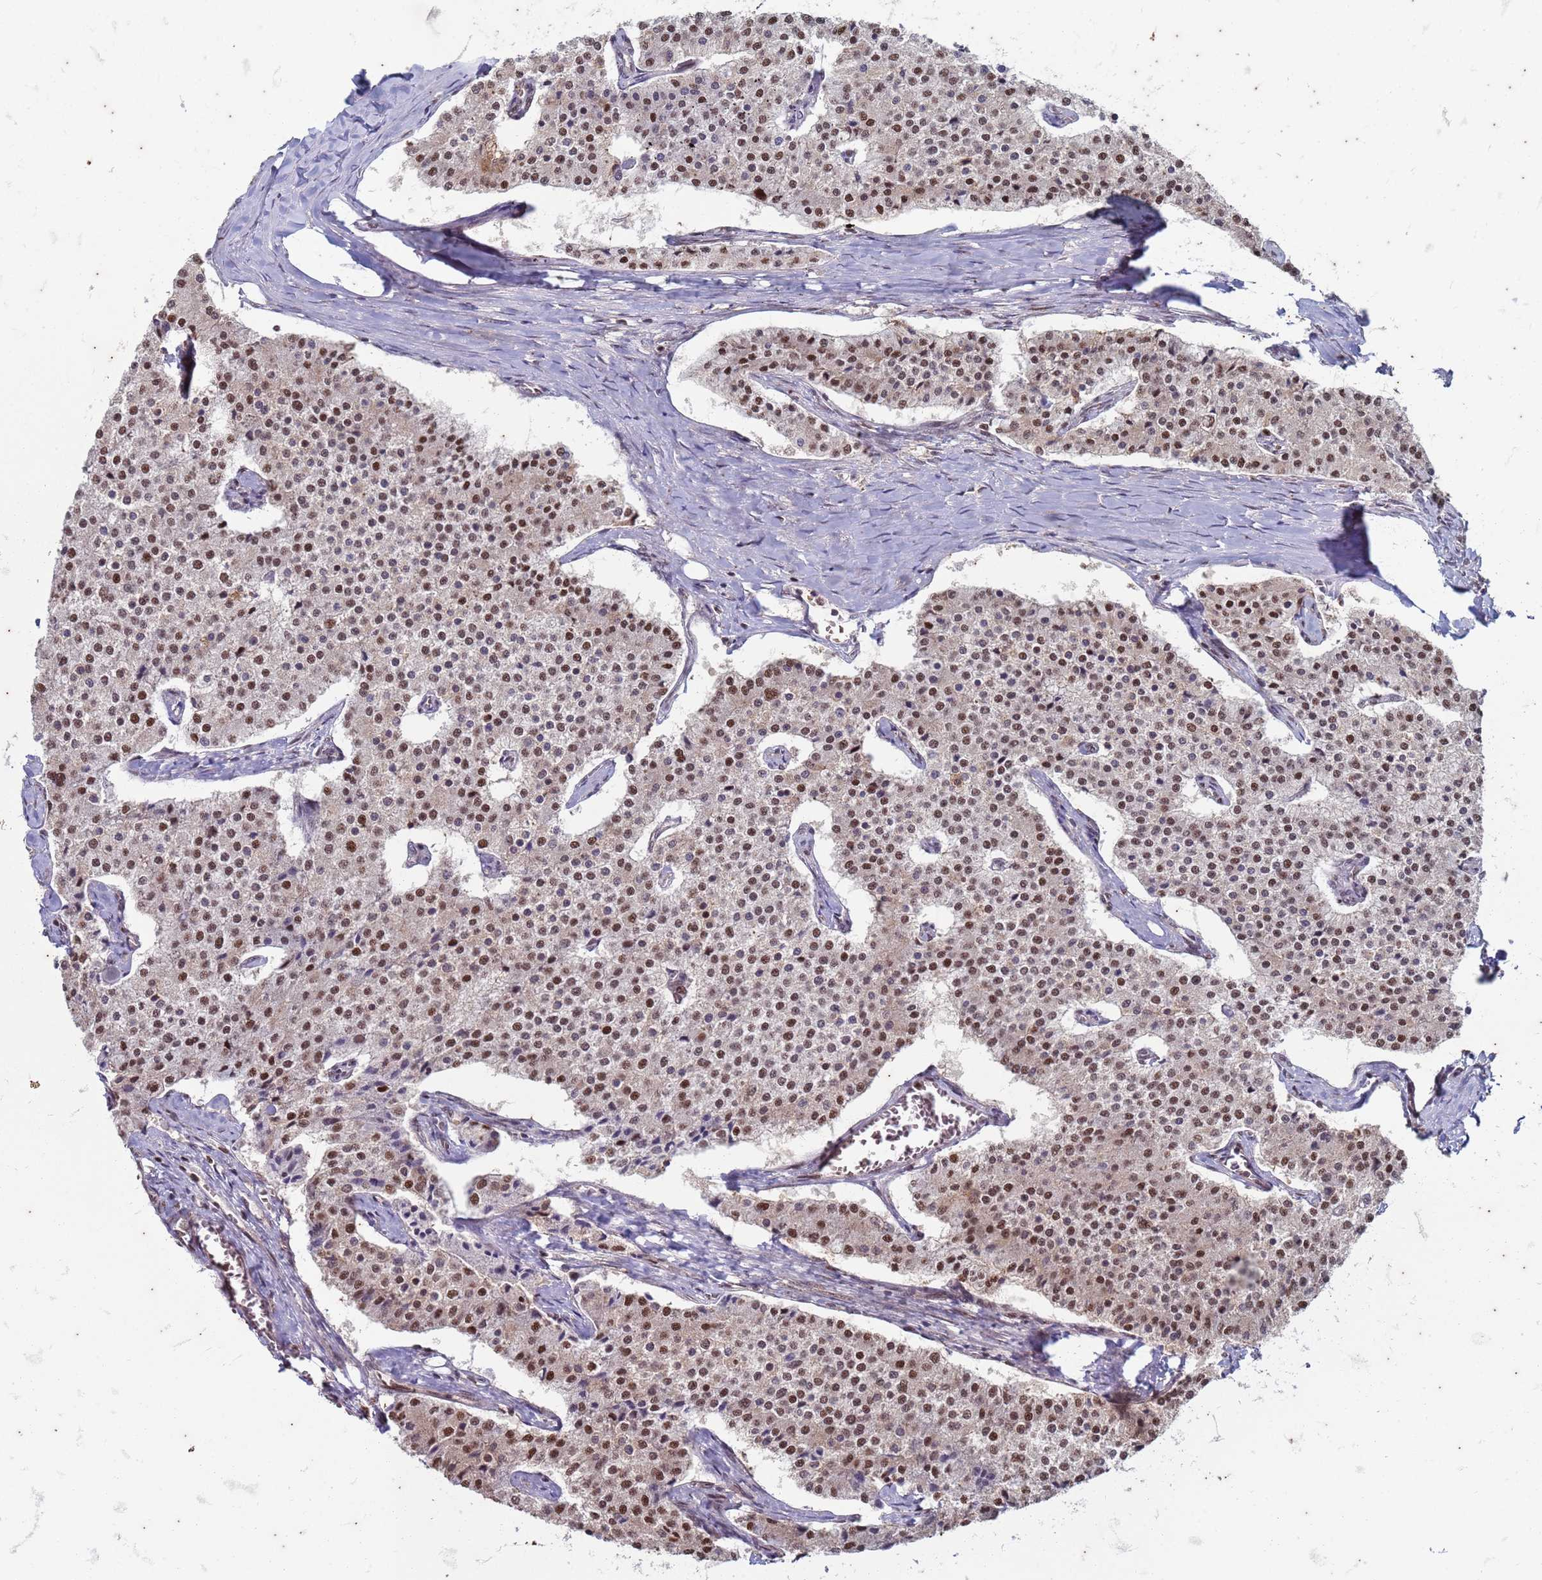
{"staining": {"intensity": "moderate", "quantity": ">75%", "location": "nuclear"}, "tissue": "carcinoid", "cell_type": "Tumor cells", "image_type": "cancer", "snomed": [{"axis": "morphology", "description": "Carcinoid, malignant, NOS"}, {"axis": "topography", "description": "Colon"}], "caption": "Malignant carcinoid stained with a protein marker demonstrates moderate staining in tumor cells.", "gene": "TRMT6", "patient": {"sex": "female", "age": 52}}